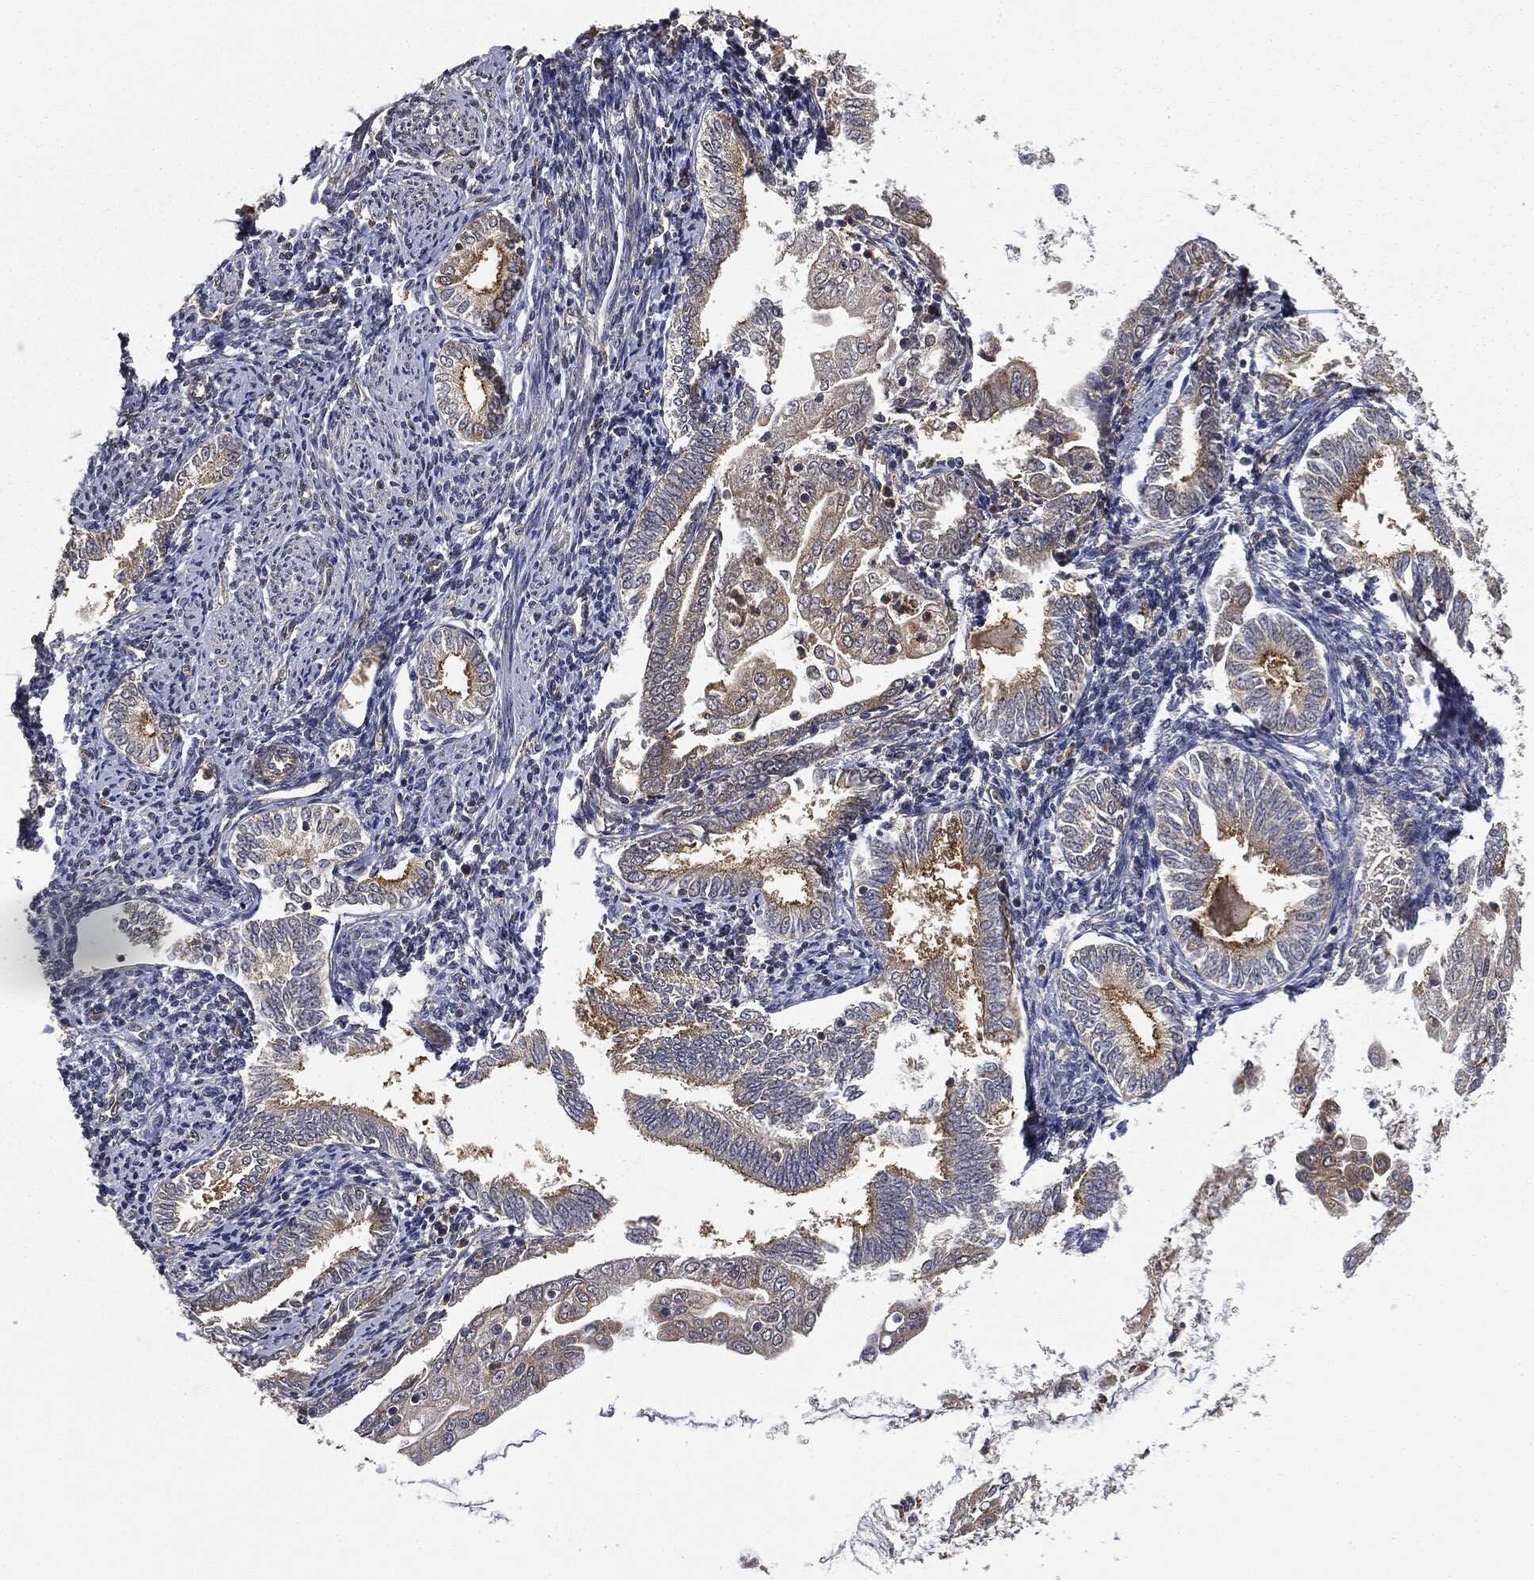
{"staining": {"intensity": "moderate", "quantity": "<25%", "location": "cytoplasmic/membranous"}, "tissue": "endometrial cancer", "cell_type": "Tumor cells", "image_type": "cancer", "snomed": [{"axis": "morphology", "description": "Adenocarcinoma, NOS"}, {"axis": "topography", "description": "Endometrium"}], "caption": "This photomicrograph displays immunohistochemistry staining of endometrial cancer, with low moderate cytoplasmic/membranous expression in about <25% of tumor cells.", "gene": "MIER2", "patient": {"sex": "female", "age": 56}}